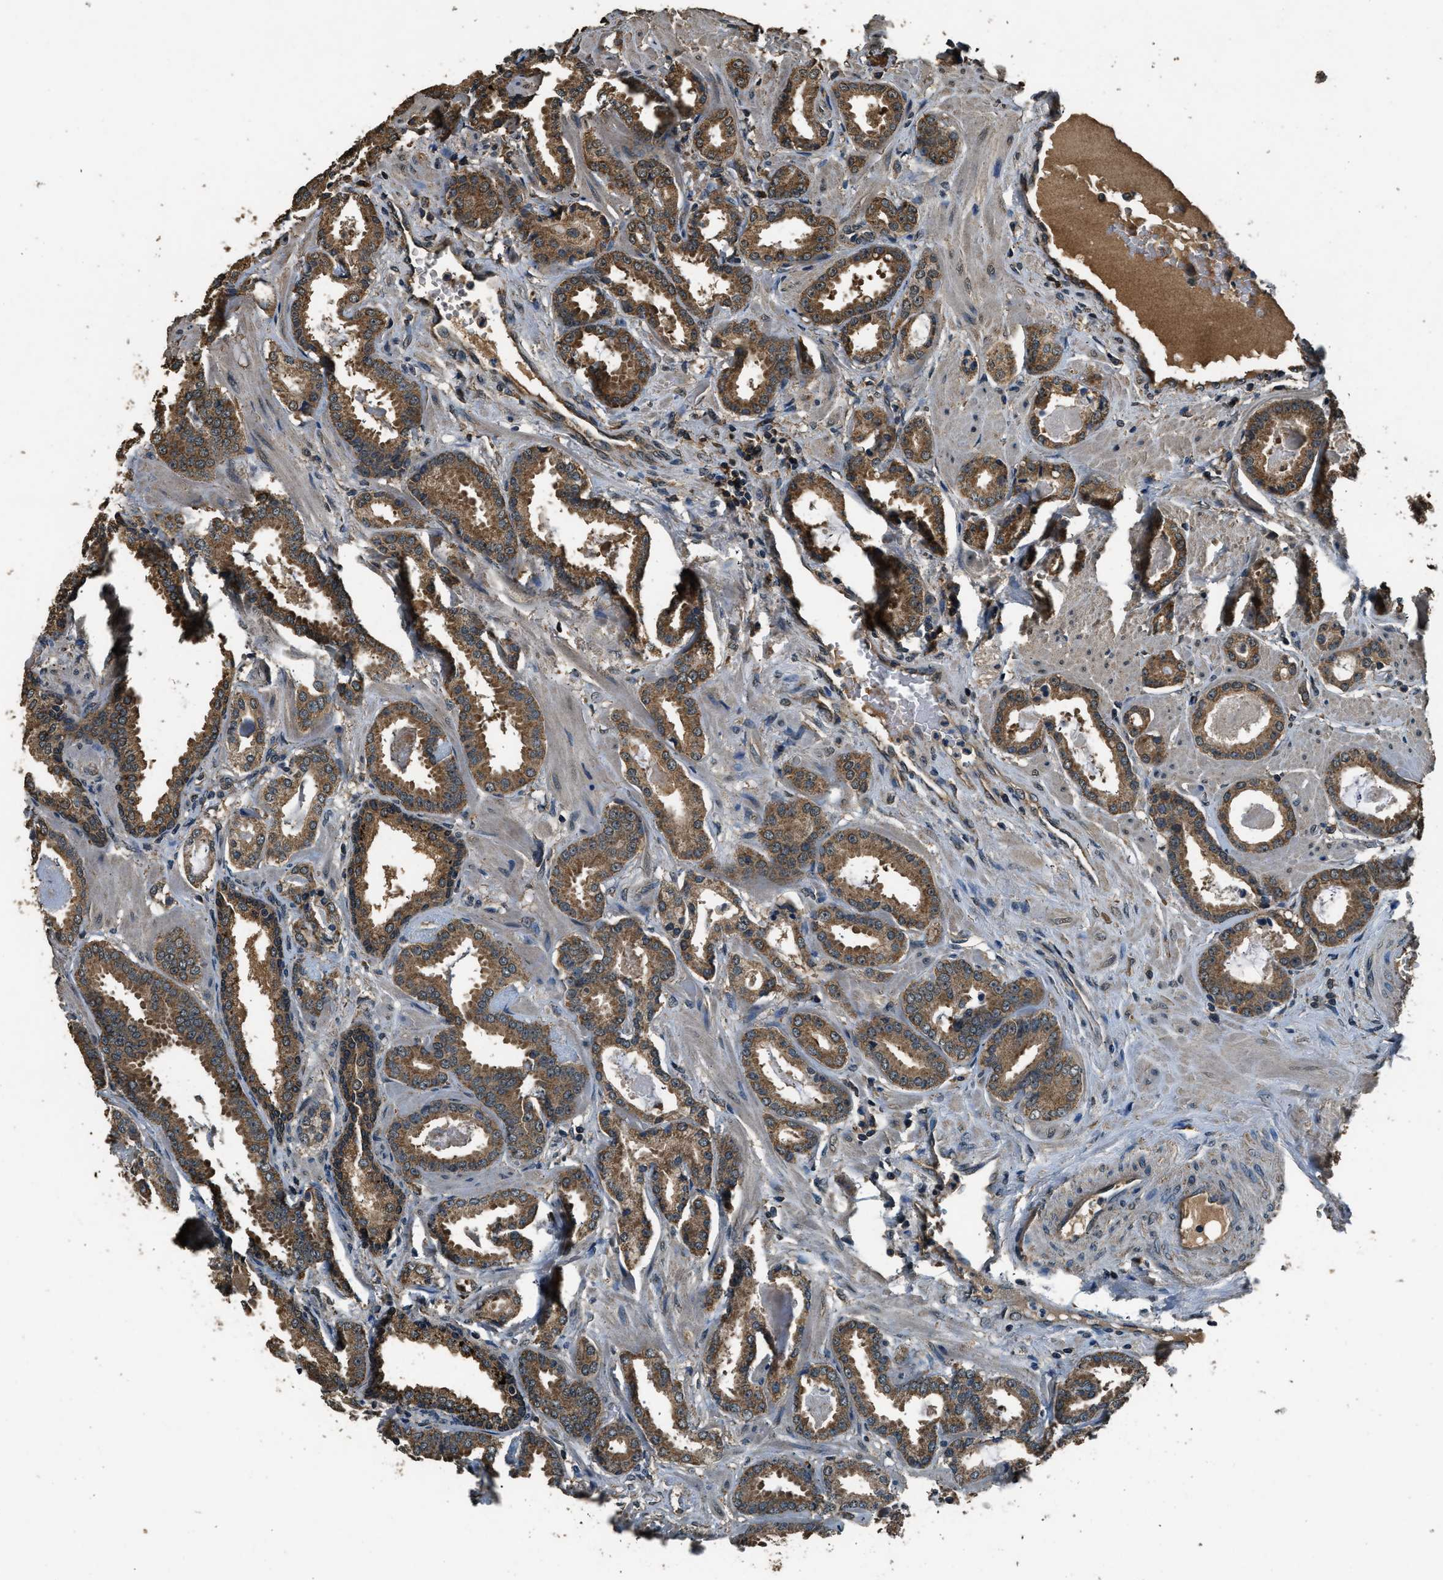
{"staining": {"intensity": "moderate", "quantity": ">75%", "location": "cytoplasmic/membranous"}, "tissue": "prostate cancer", "cell_type": "Tumor cells", "image_type": "cancer", "snomed": [{"axis": "morphology", "description": "Adenocarcinoma, Low grade"}, {"axis": "topography", "description": "Prostate"}], "caption": "This micrograph reveals IHC staining of low-grade adenocarcinoma (prostate), with medium moderate cytoplasmic/membranous staining in approximately >75% of tumor cells.", "gene": "SALL3", "patient": {"sex": "male", "age": 53}}